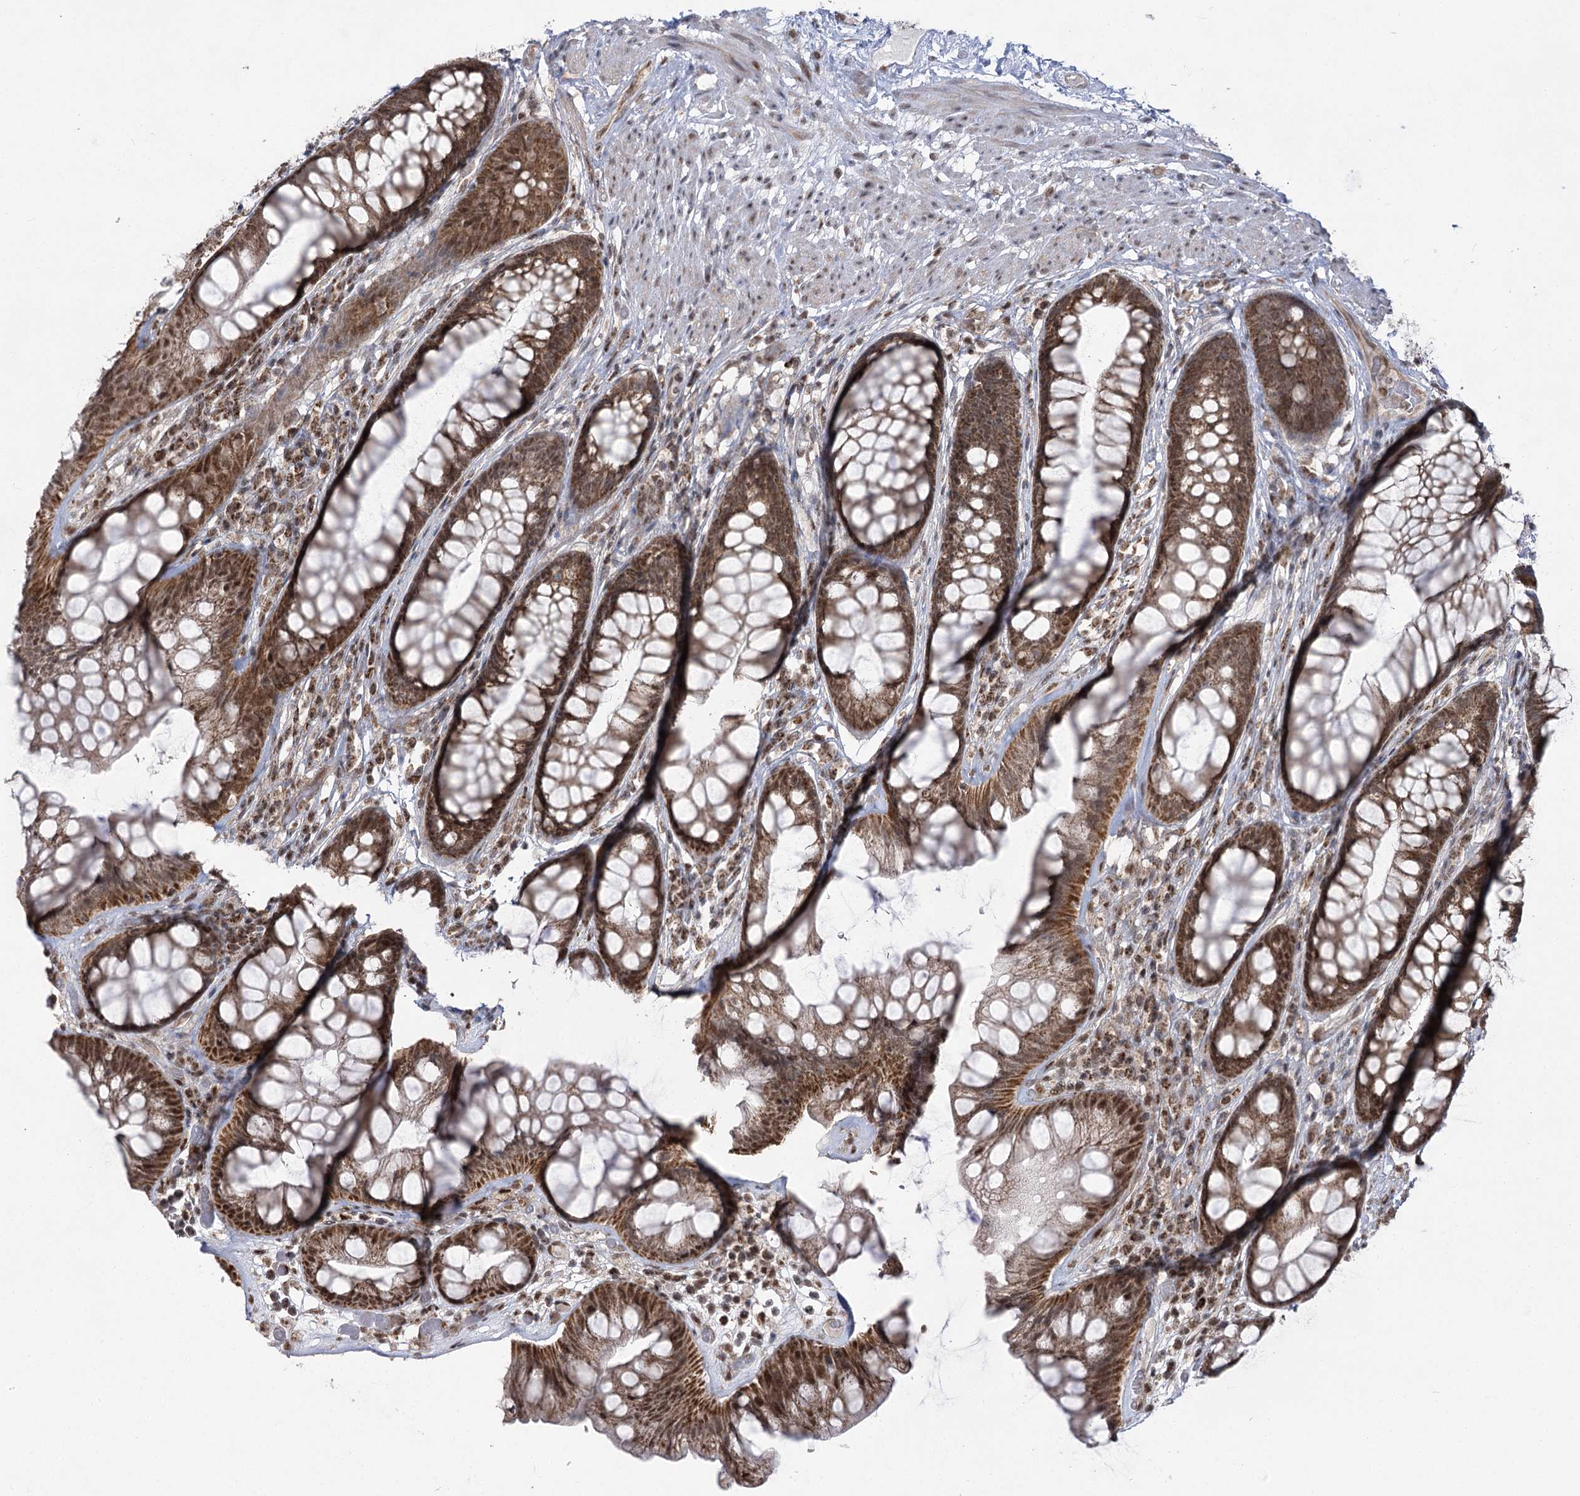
{"staining": {"intensity": "strong", "quantity": ">75%", "location": "cytoplasmic/membranous,nuclear"}, "tissue": "rectum", "cell_type": "Glandular cells", "image_type": "normal", "snomed": [{"axis": "morphology", "description": "Normal tissue, NOS"}, {"axis": "topography", "description": "Rectum"}], "caption": "Immunohistochemical staining of normal rectum displays >75% levels of strong cytoplasmic/membranous,nuclear protein positivity in approximately >75% of glandular cells.", "gene": "SLC4A1AP", "patient": {"sex": "male", "age": 74}}